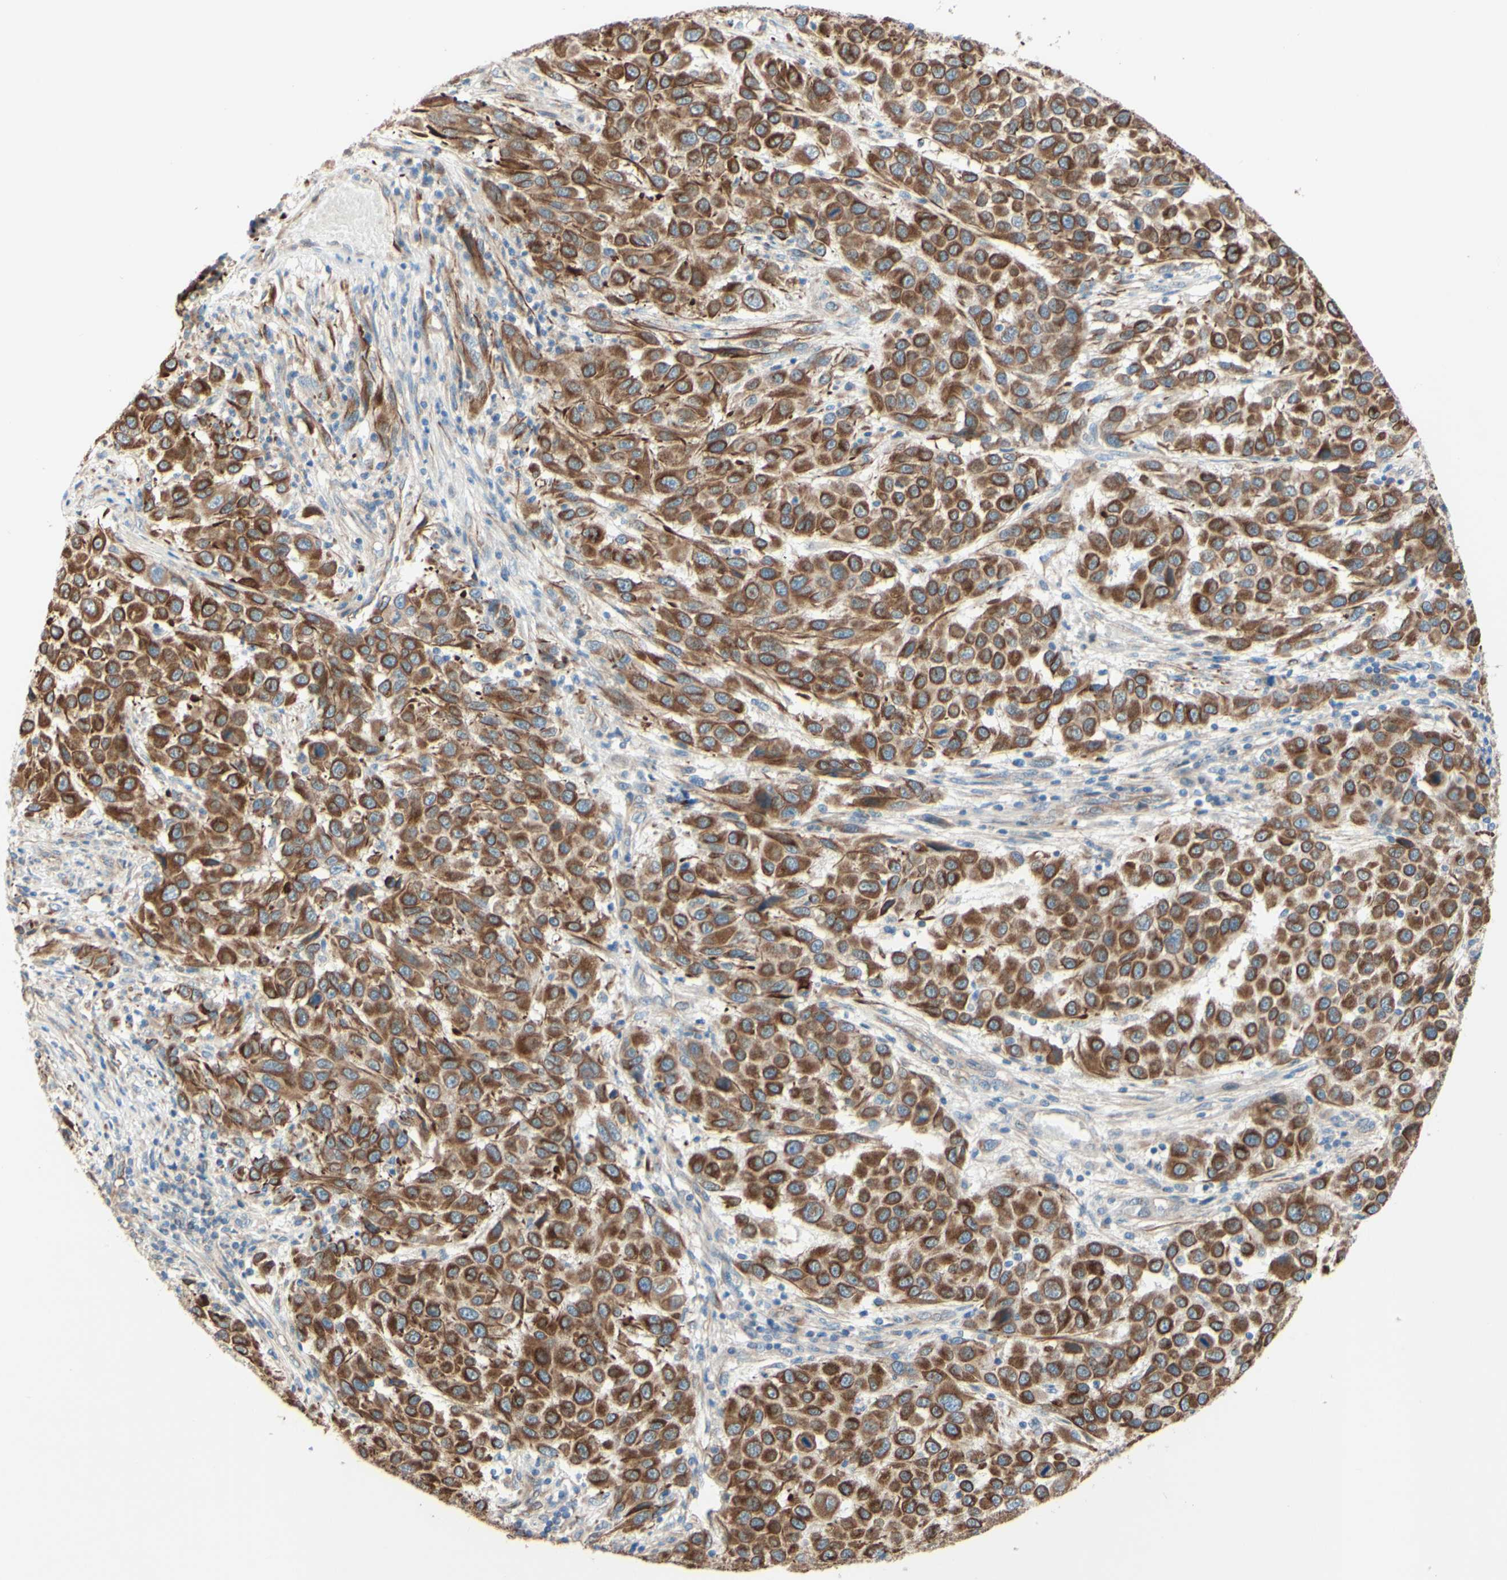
{"staining": {"intensity": "moderate", "quantity": ">75%", "location": "cytoplasmic/membranous"}, "tissue": "melanoma", "cell_type": "Tumor cells", "image_type": "cancer", "snomed": [{"axis": "morphology", "description": "Malignant melanoma, Metastatic site"}, {"axis": "topography", "description": "Lymph node"}], "caption": "The immunohistochemical stain highlights moderate cytoplasmic/membranous expression in tumor cells of melanoma tissue.", "gene": "ENDOD1", "patient": {"sex": "male", "age": 61}}